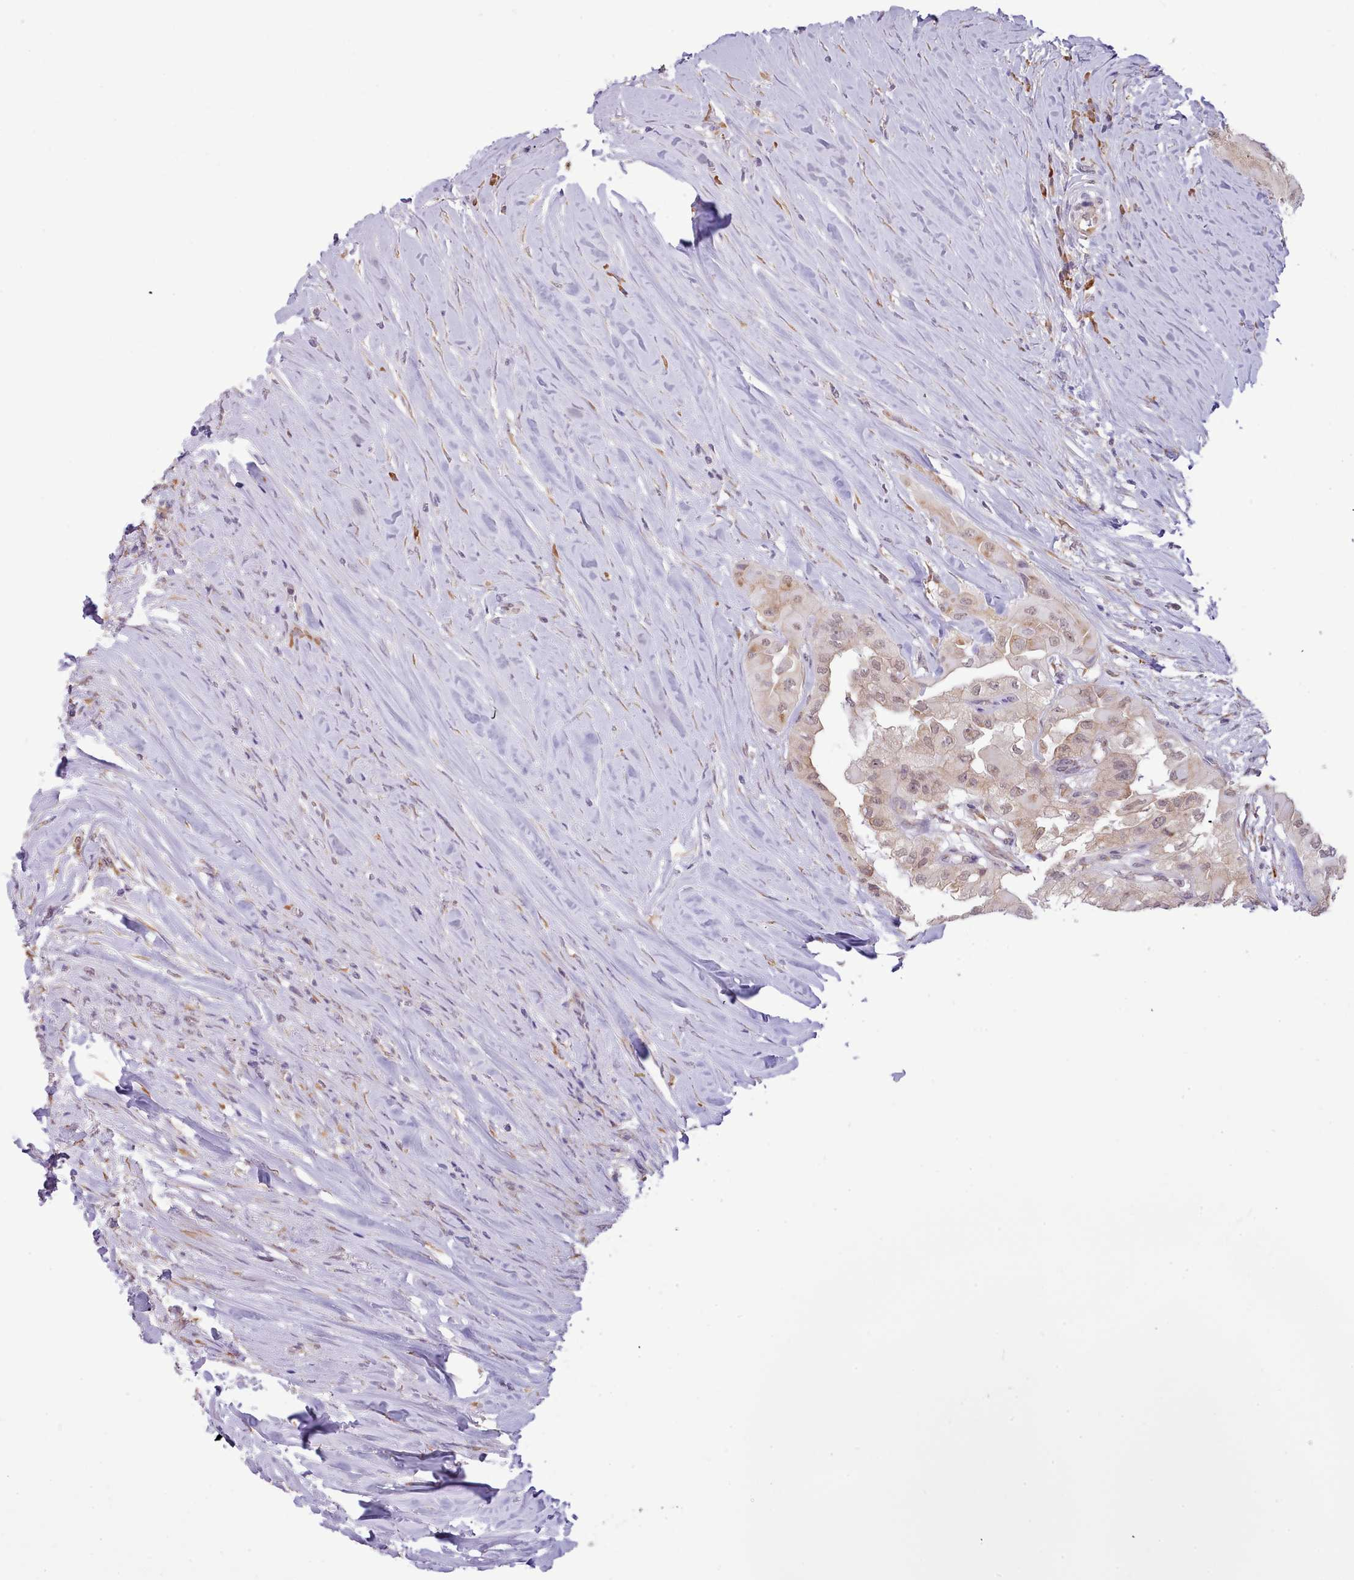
{"staining": {"intensity": "weak", "quantity": ">75%", "location": "cytoplasmic/membranous,nuclear"}, "tissue": "thyroid cancer", "cell_type": "Tumor cells", "image_type": "cancer", "snomed": [{"axis": "morphology", "description": "Papillary adenocarcinoma, NOS"}, {"axis": "topography", "description": "Thyroid gland"}], "caption": "High-magnification brightfield microscopy of papillary adenocarcinoma (thyroid) stained with DAB (3,3'-diaminobenzidine) (brown) and counterstained with hematoxylin (blue). tumor cells exhibit weak cytoplasmic/membranous and nuclear expression is seen in about>75% of cells.", "gene": "SEC61B", "patient": {"sex": "female", "age": 59}}